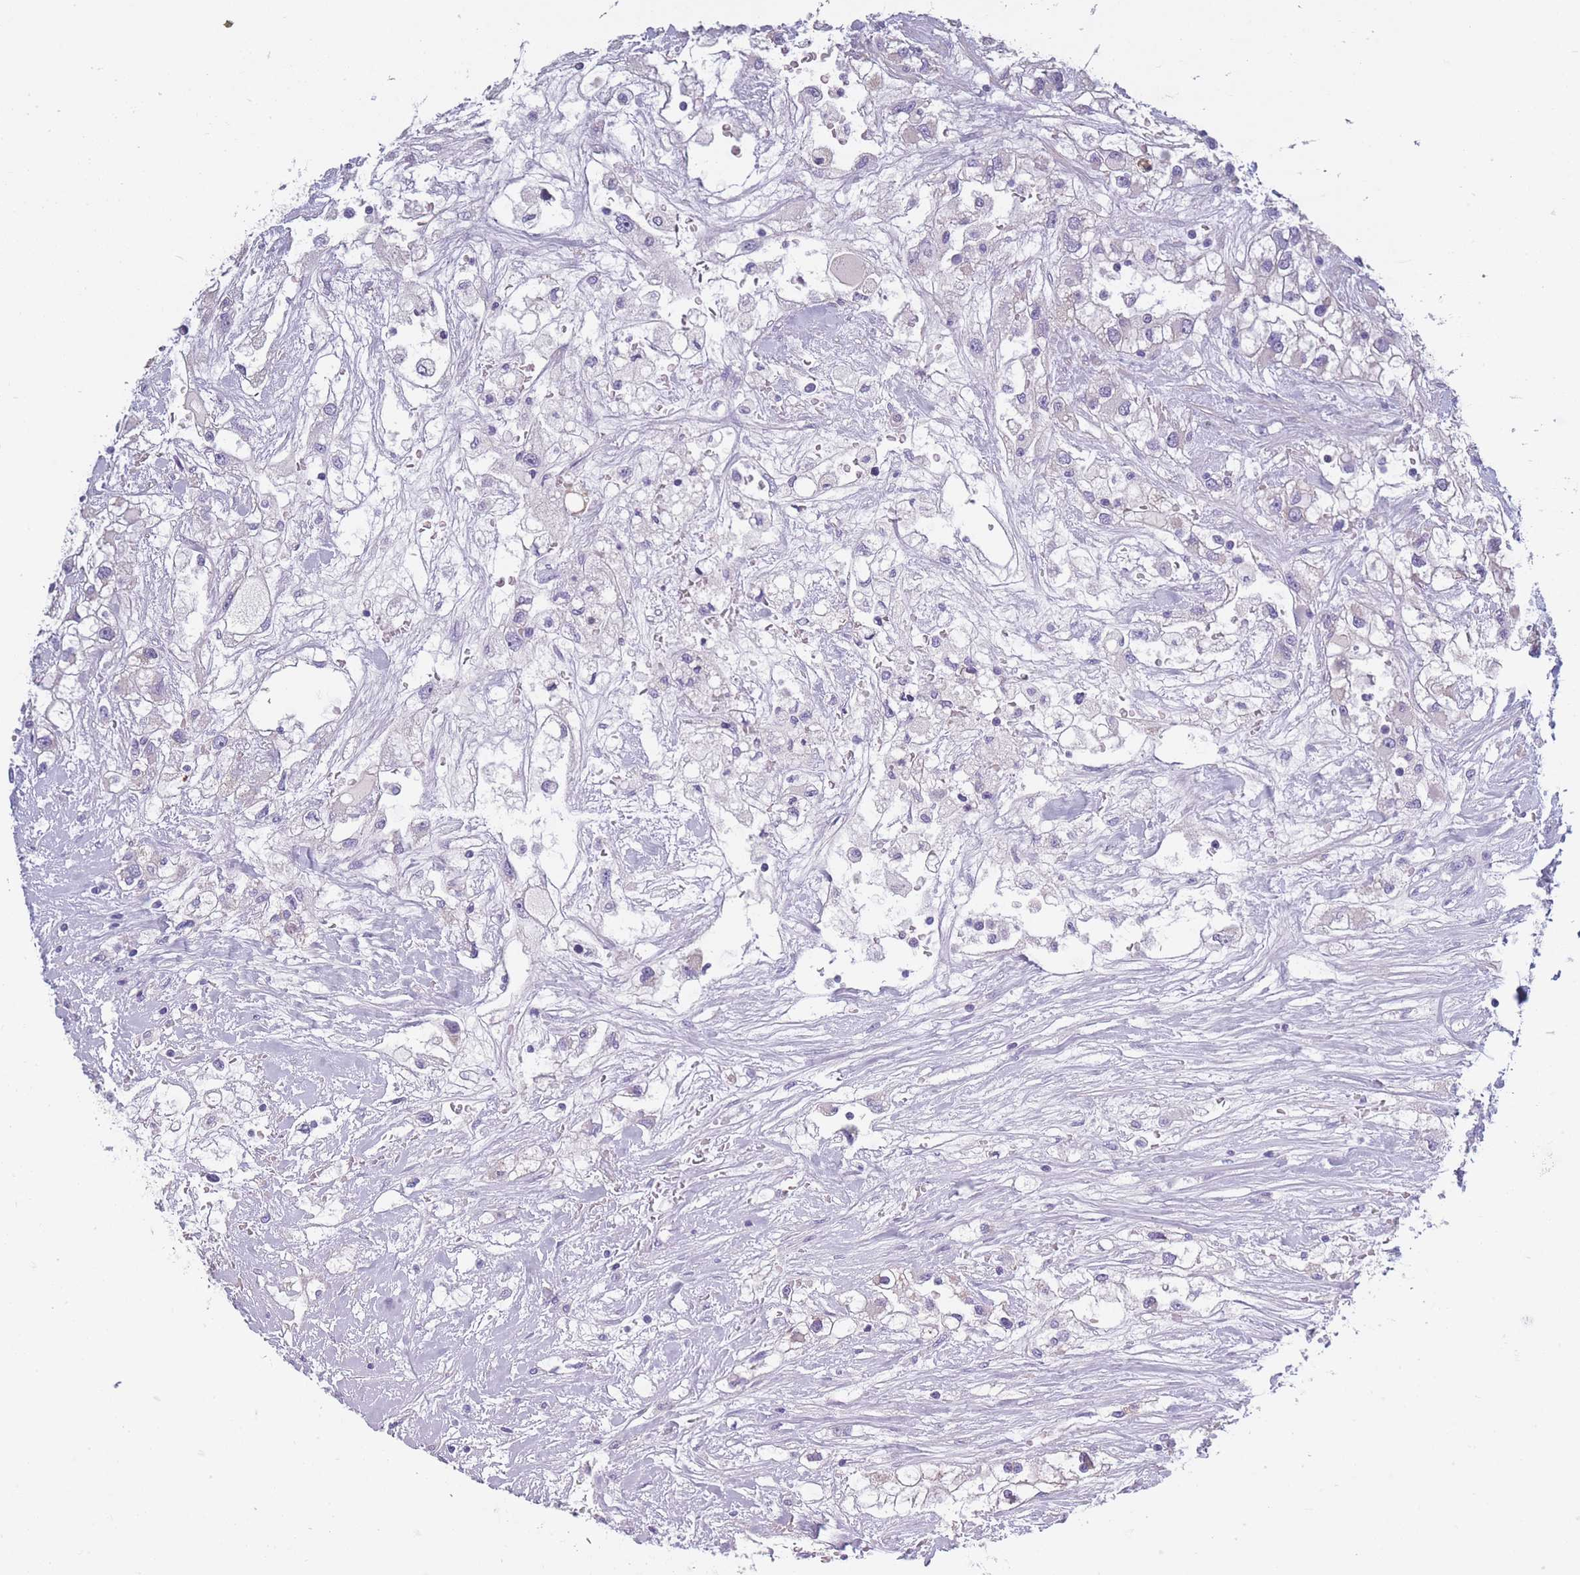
{"staining": {"intensity": "negative", "quantity": "none", "location": "none"}, "tissue": "renal cancer", "cell_type": "Tumor cells", "image_type": "cancer", "snomed": [{"axis": "morphology", "description": "Adenocarcinoma, NOS"}, {"axis": "topography", "description": "Kidney"}], "caption": "There is no significant staining in tumor cells of renal cancer (adenocarcinoma). The staining is performed using DAB brown chromogen with nuclei counter-stained in using hematoxylin.", "gene": "OR4C5", "patient": {"sex": "male", "age": 59}}